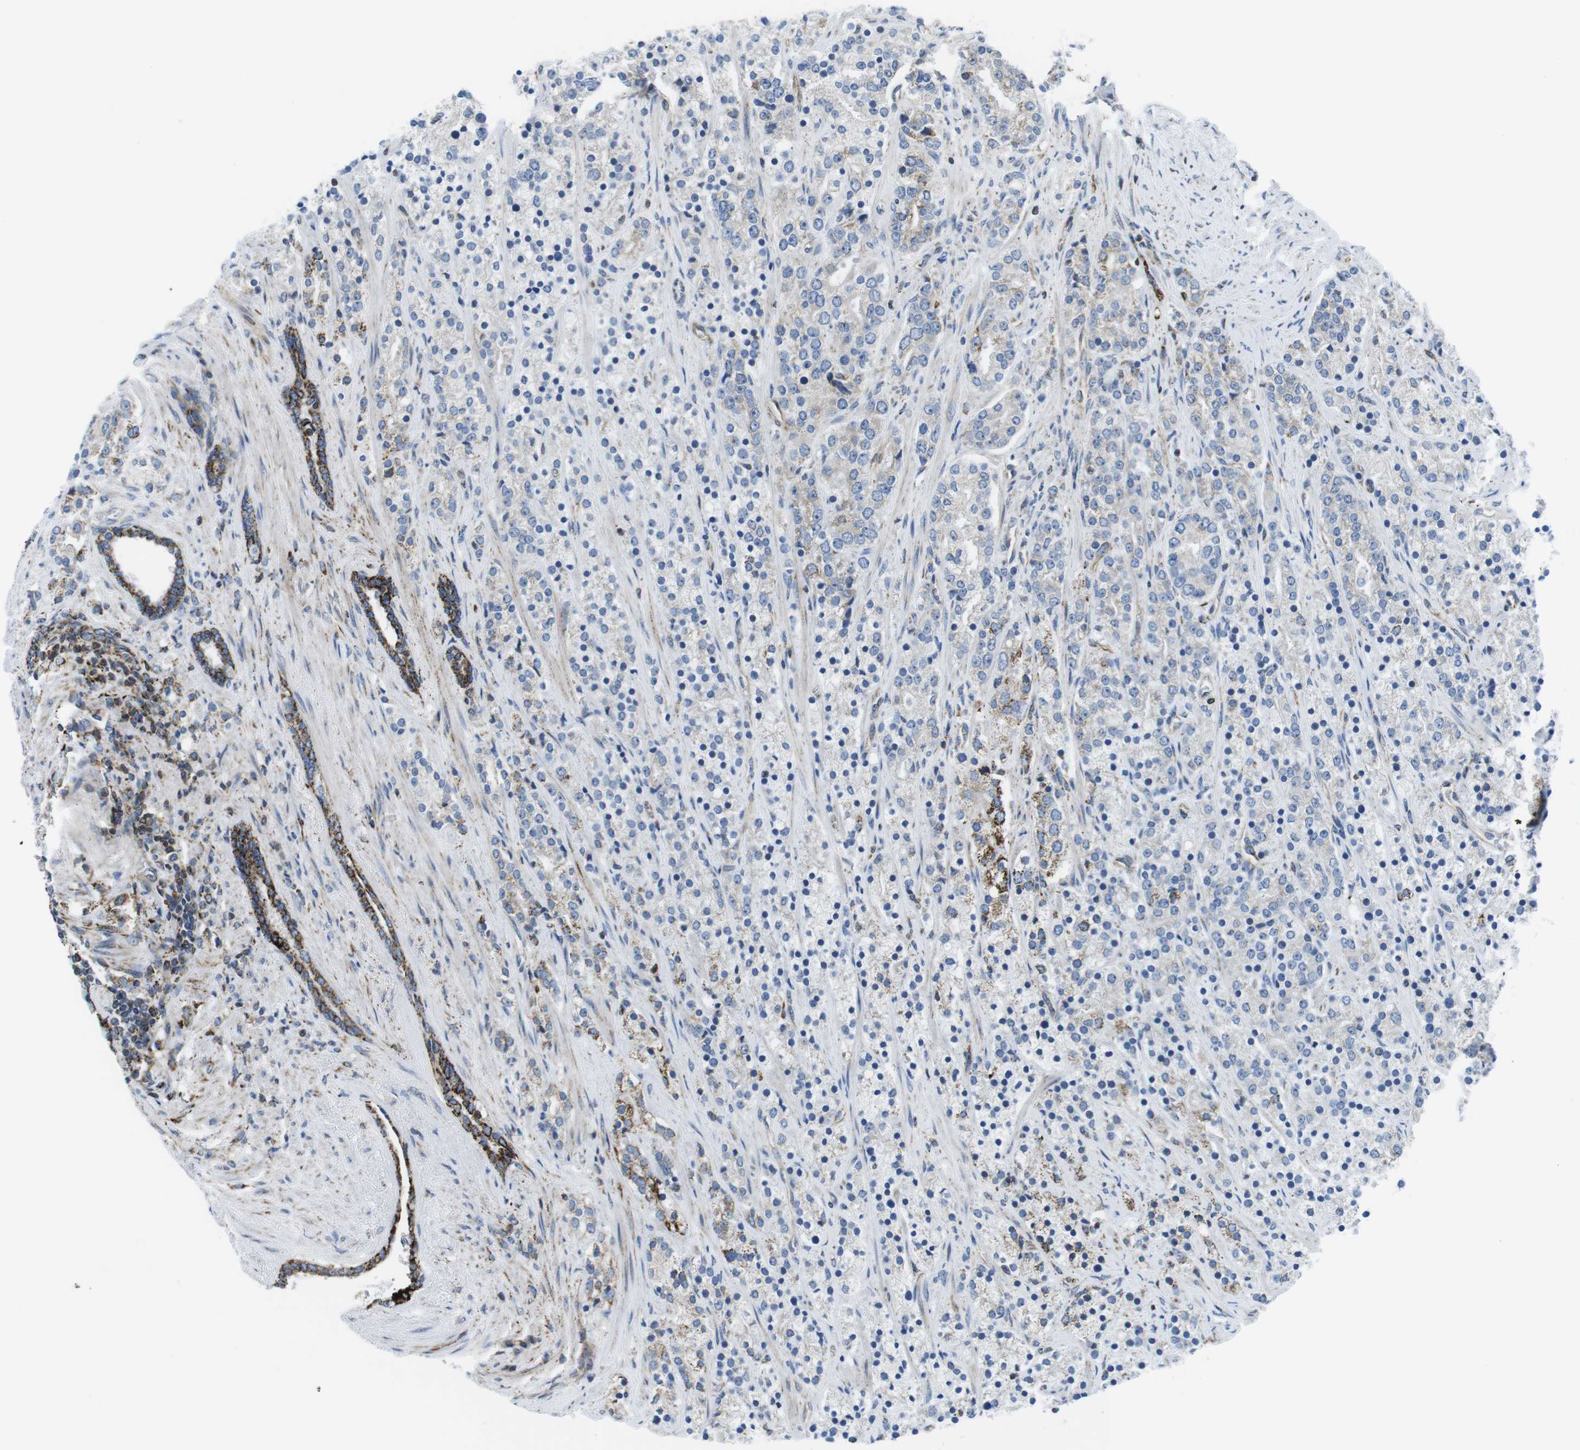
{"staining": {"intensity": "moderate", "quantity": "<25%", "location": "cytoplasmic/membranous"}, "tissue": "prostate cancer", "cell_type": "Tumor cells", "image_type": "cancer", "snomed": [{"axis": "morphology", "description": "Adenocarcinoma, High grade"}, {"axis": "topography", "description": "Prostate"}], "caption": "There is low levels of moderate cytoplasmic/membranous positivity in tumor cells of adenocarcinoma (high-grade) (prostate), as demonstrated by immunohistochemical staining (brown color).", "gene": "KCNE3", "patient": {"sex": "male", "age": 71}}